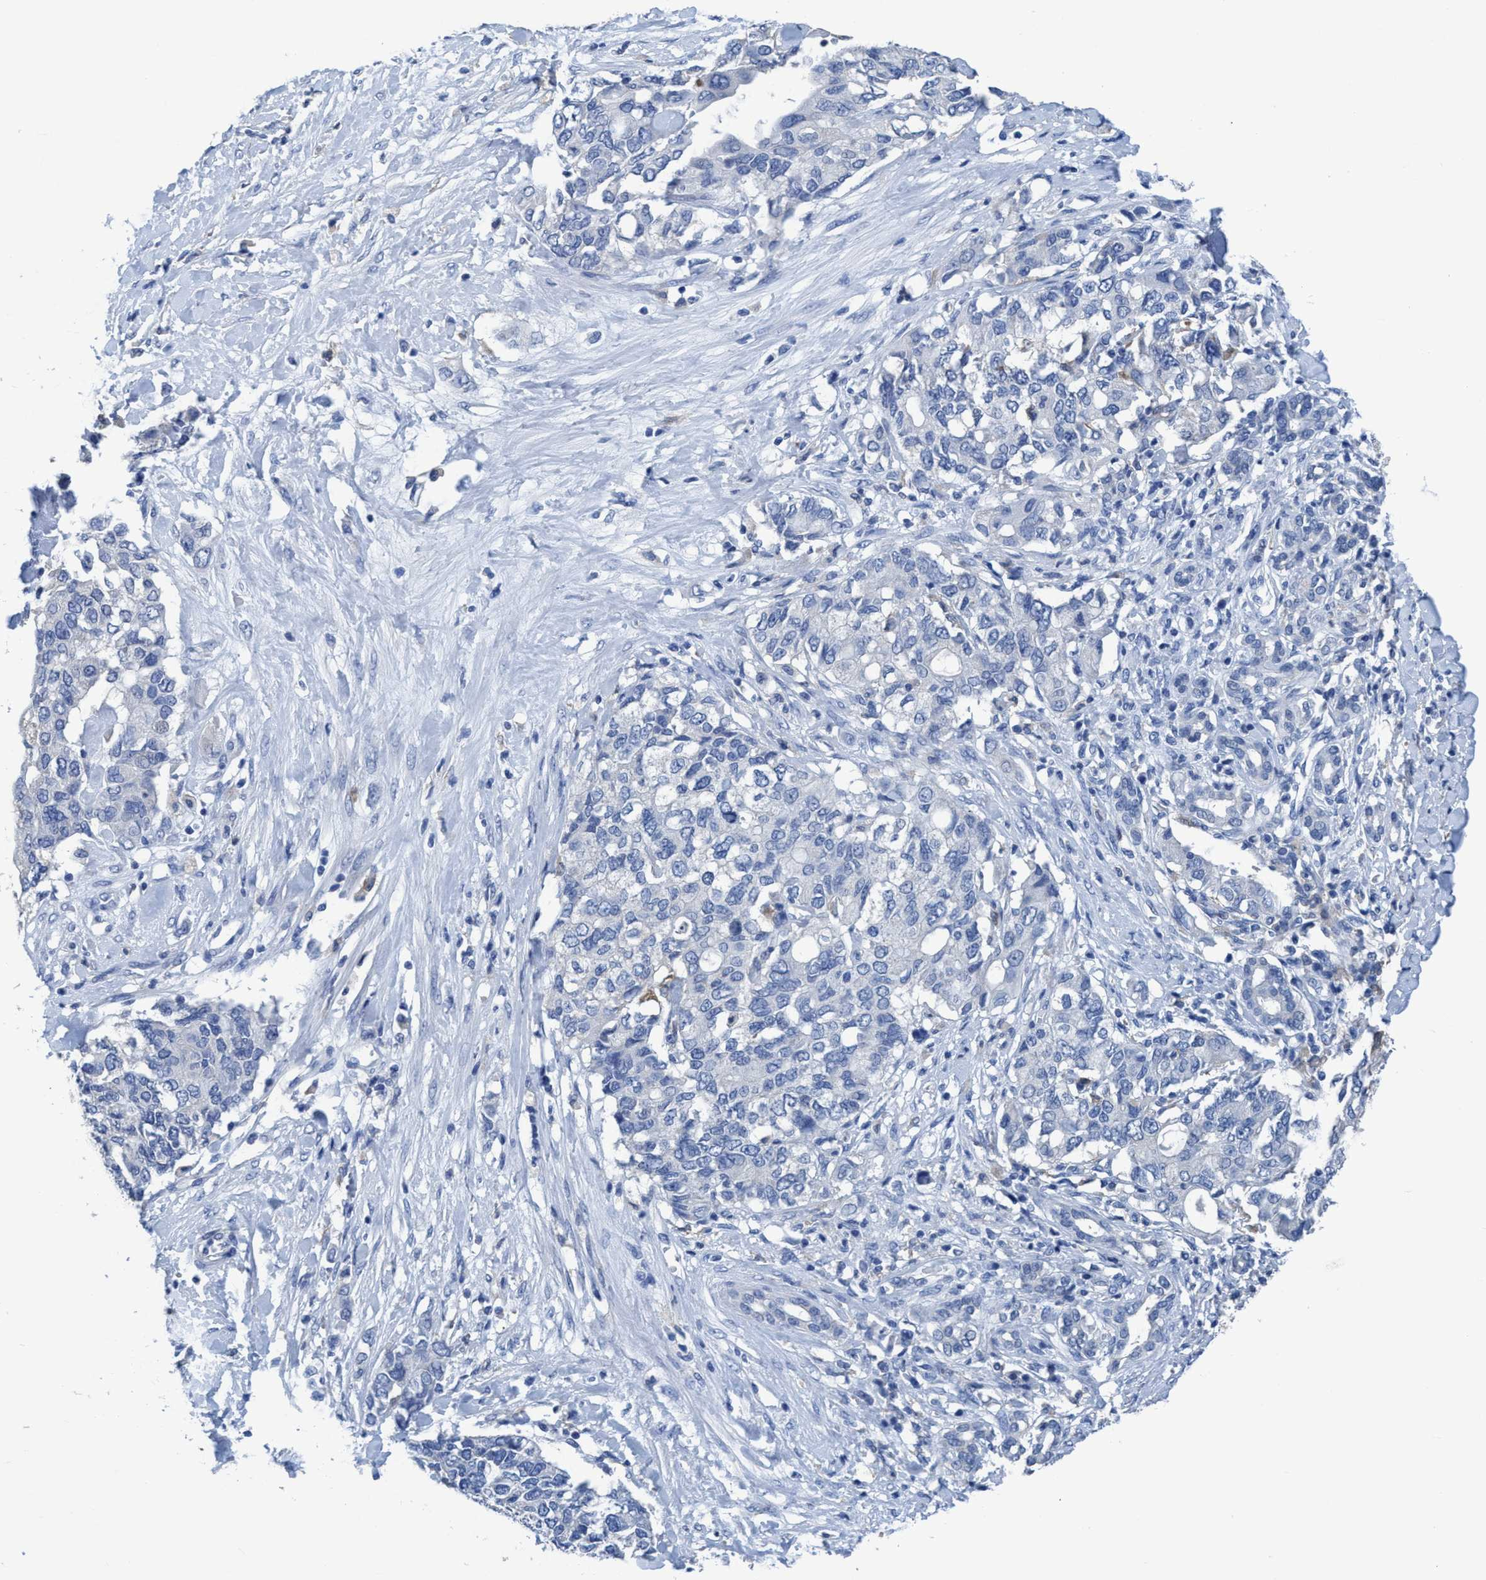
{"staining": {"intensity": "negative", "quantity": "none", "location": "none"}, "tissue": "pancreatic cancer", "cell_type": "Tumor cells", "image_type": "cancer", "snomed": [{"axis": "morphology", "description": "Adenocarcinoma, NOS"}, {"axis": "topography", "description": "Pancreas"}], "caption": "Tumor cells are negative for brown protein staining in pancreatic cancer (adenocarcinoma).", "gene": "DNAI1", "patient": {"sex": "female", "age": 56}}